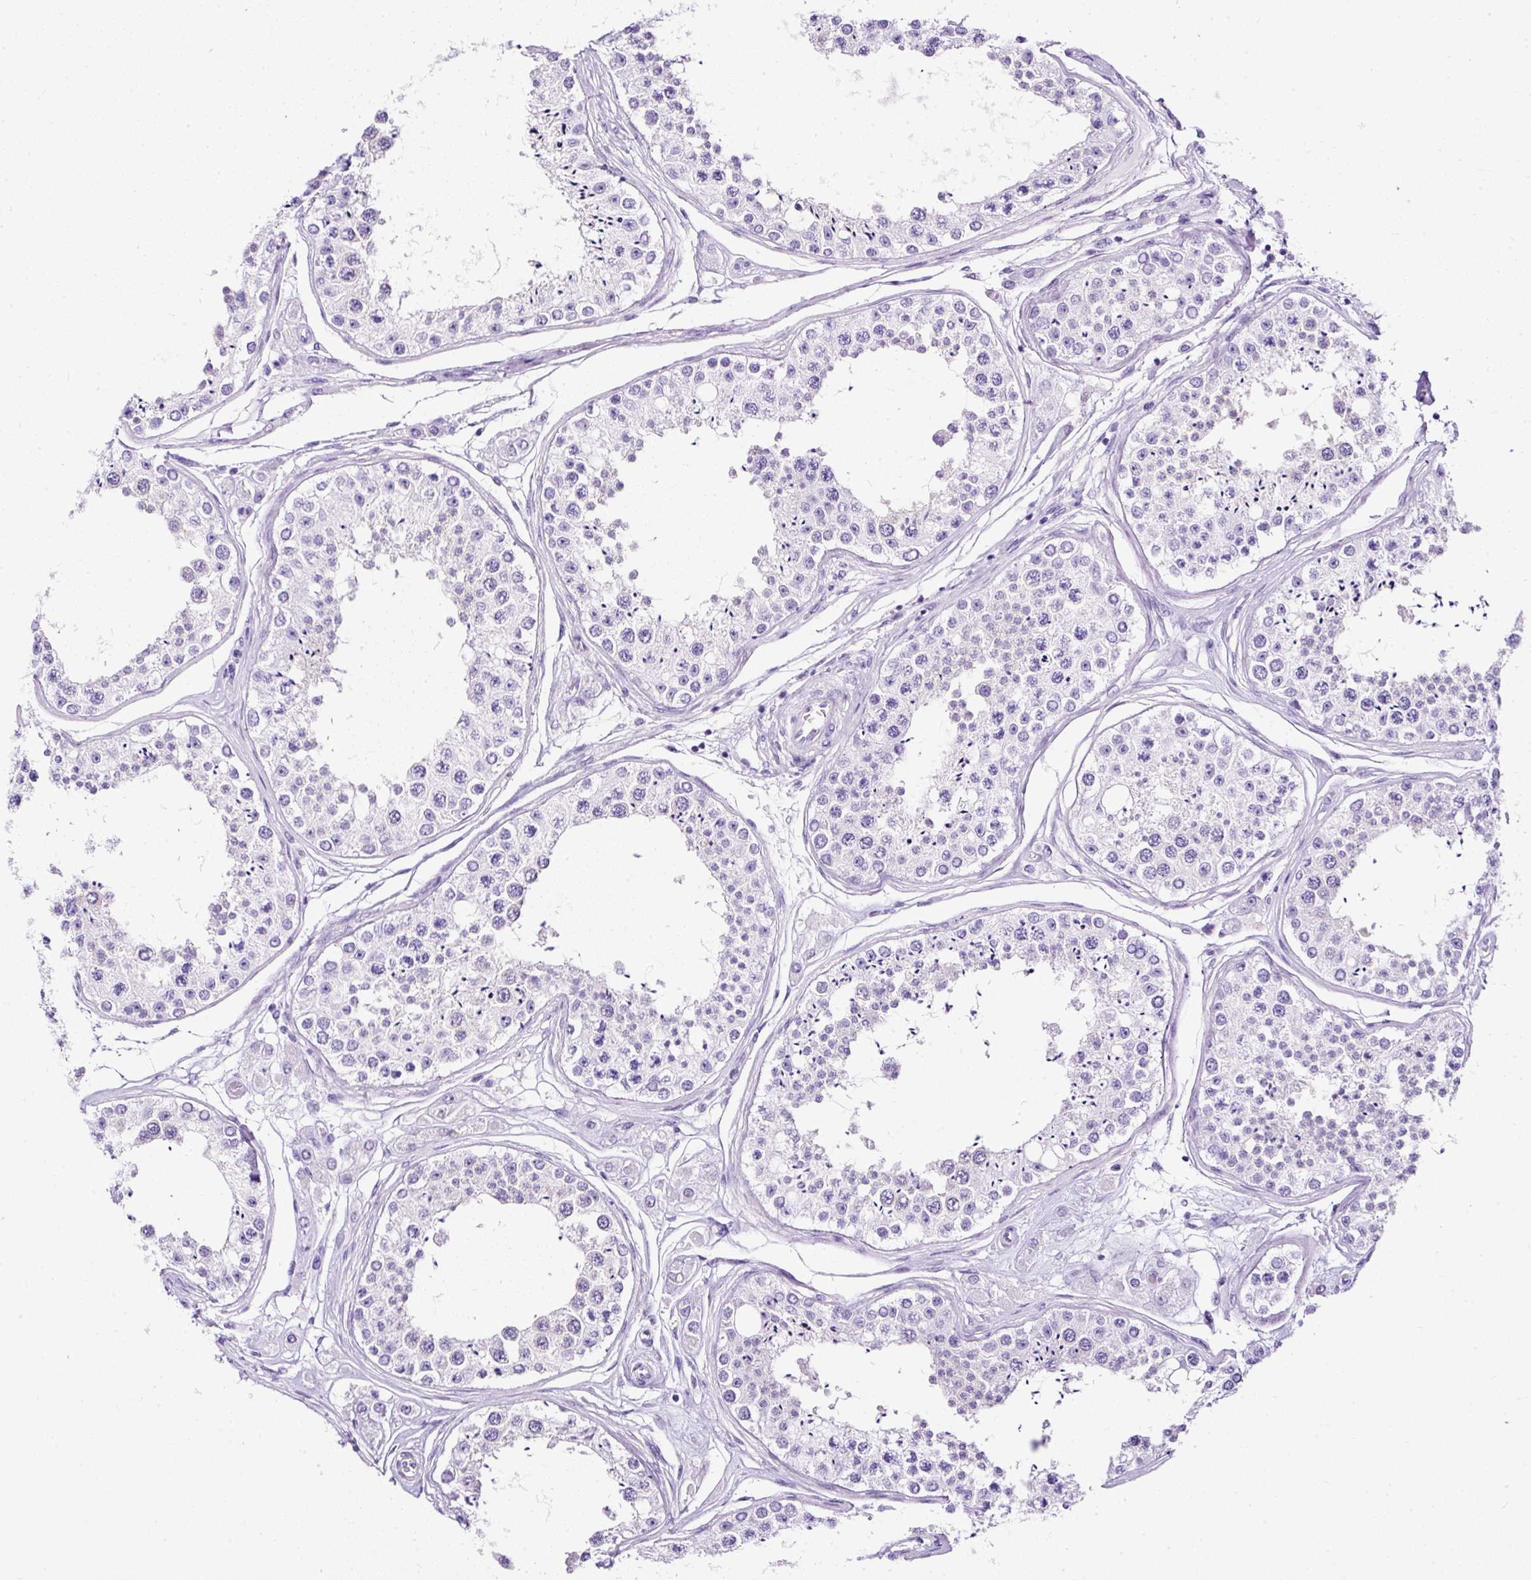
{"staining": {"intensity": "negative", "quantity": "none", "location": "none"}, "tissue": "testis", "cell_type": "Cells in seminiferous ducts", "image_type": "normal", "snomed": [{"axis": "morphology", "description": "Normal tissue, NOS"}, {"axis": "topography", "description": "Testis"}], "caption": "A micrograph of human testis is negative for staining in cells in seminiferous ducts. (Brightfield microscopy of DAB (3,3'-diaminobenzidine) immunohistochemistry at high magnification).", "gene": "NTS", "patient": {"sex": "male", "age": 25}}